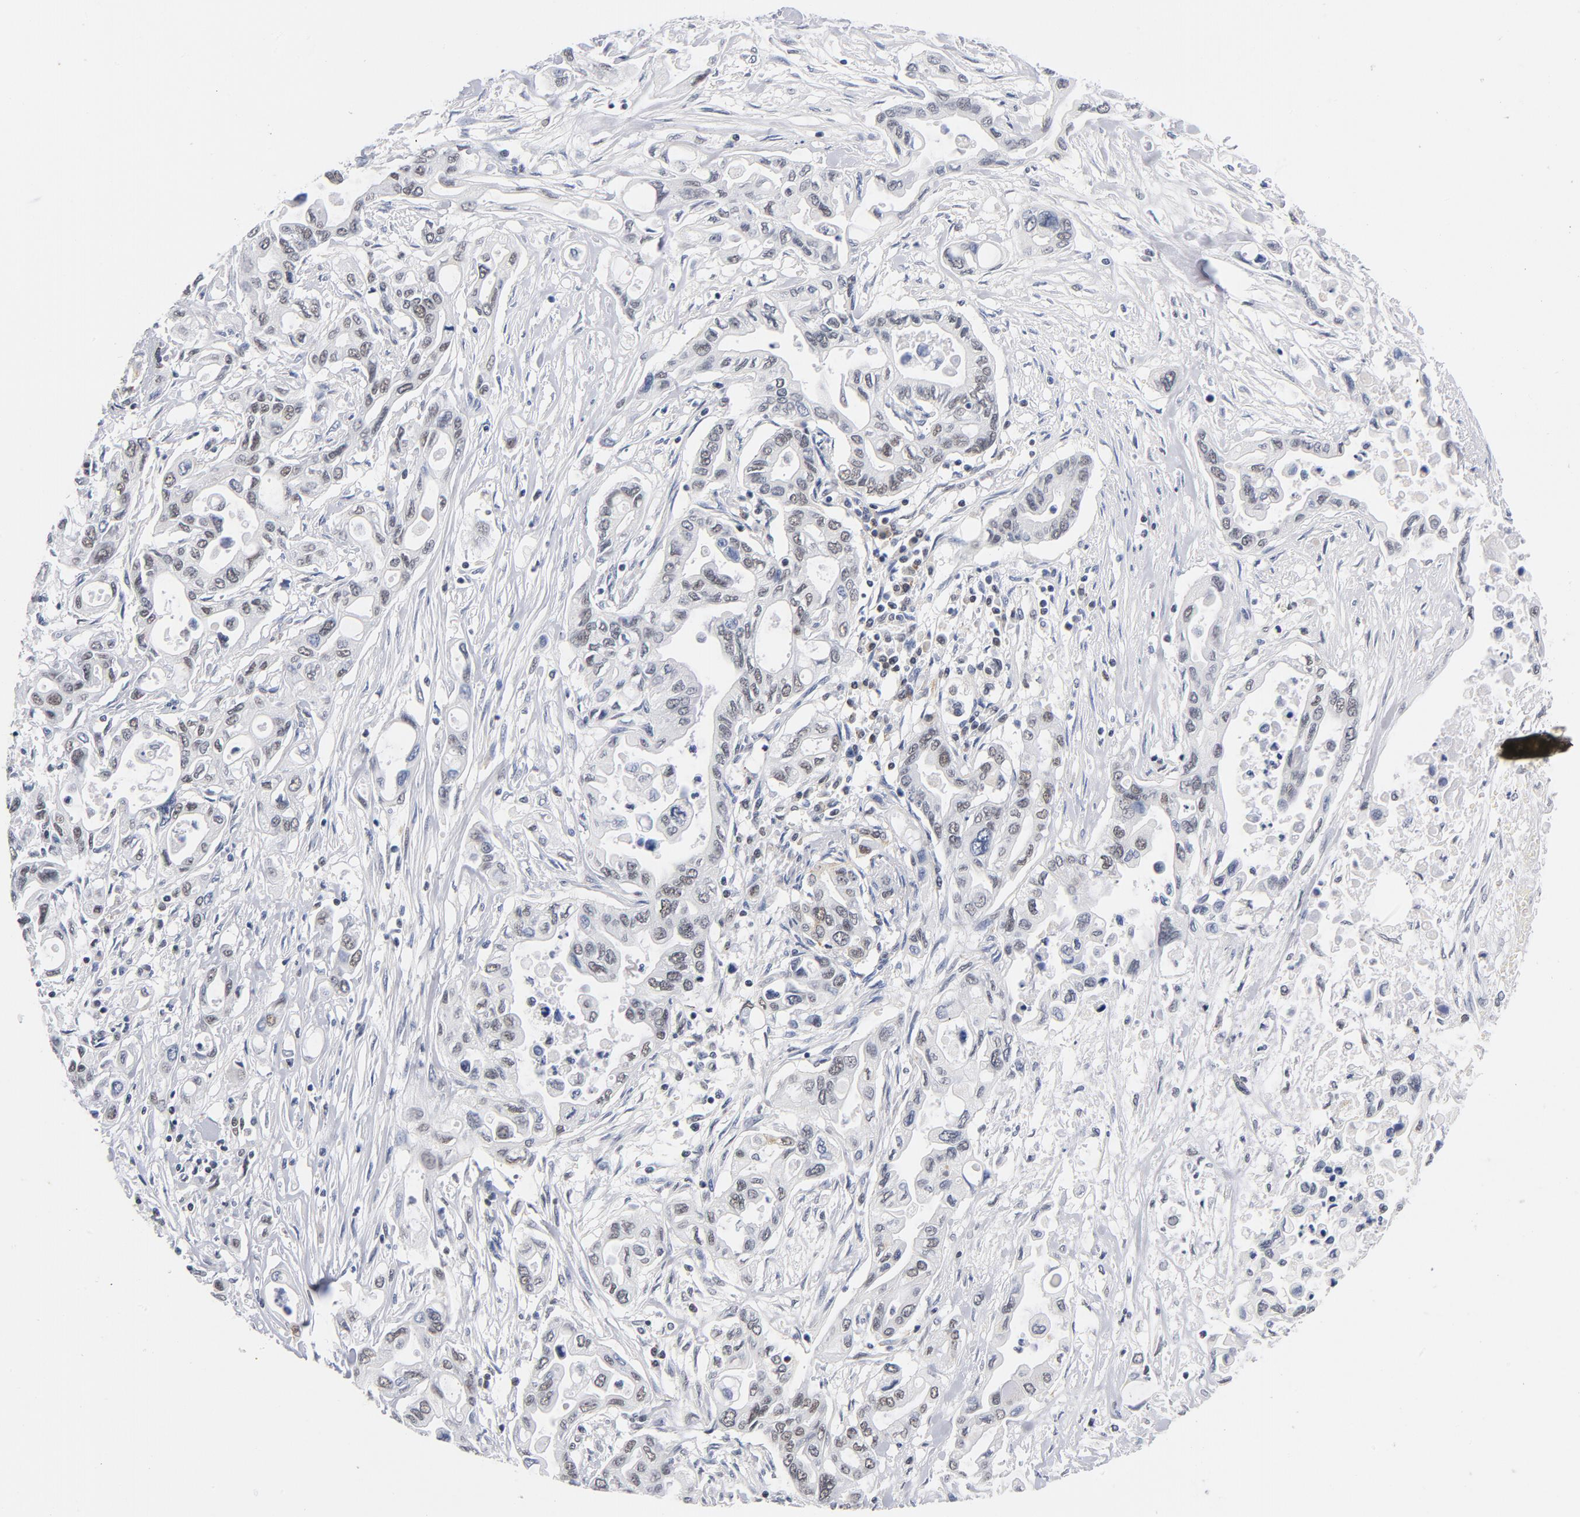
{"staining": {"intensity": "weak", "quantity": "25%-75%", "location": "cytoplasmic/membranous"}, "tissue": "pancreatic cancer", "cell_type": "Tumor cells", "image_type": "cancer", "snomed": [{"axis": "morphology", "description": "Adenocarcinoma, NOS"}, {"axis": "topography", "description": "Pancreas"}], "caption": "A photomicrograph of adenocarcinoma (pancreatic) stained for a protein demonstrates weak cytoplasmic/membranous brown staining in tumor cells.", "gene": "BAP1", "patient": {"sex": "female", "age": 57}}